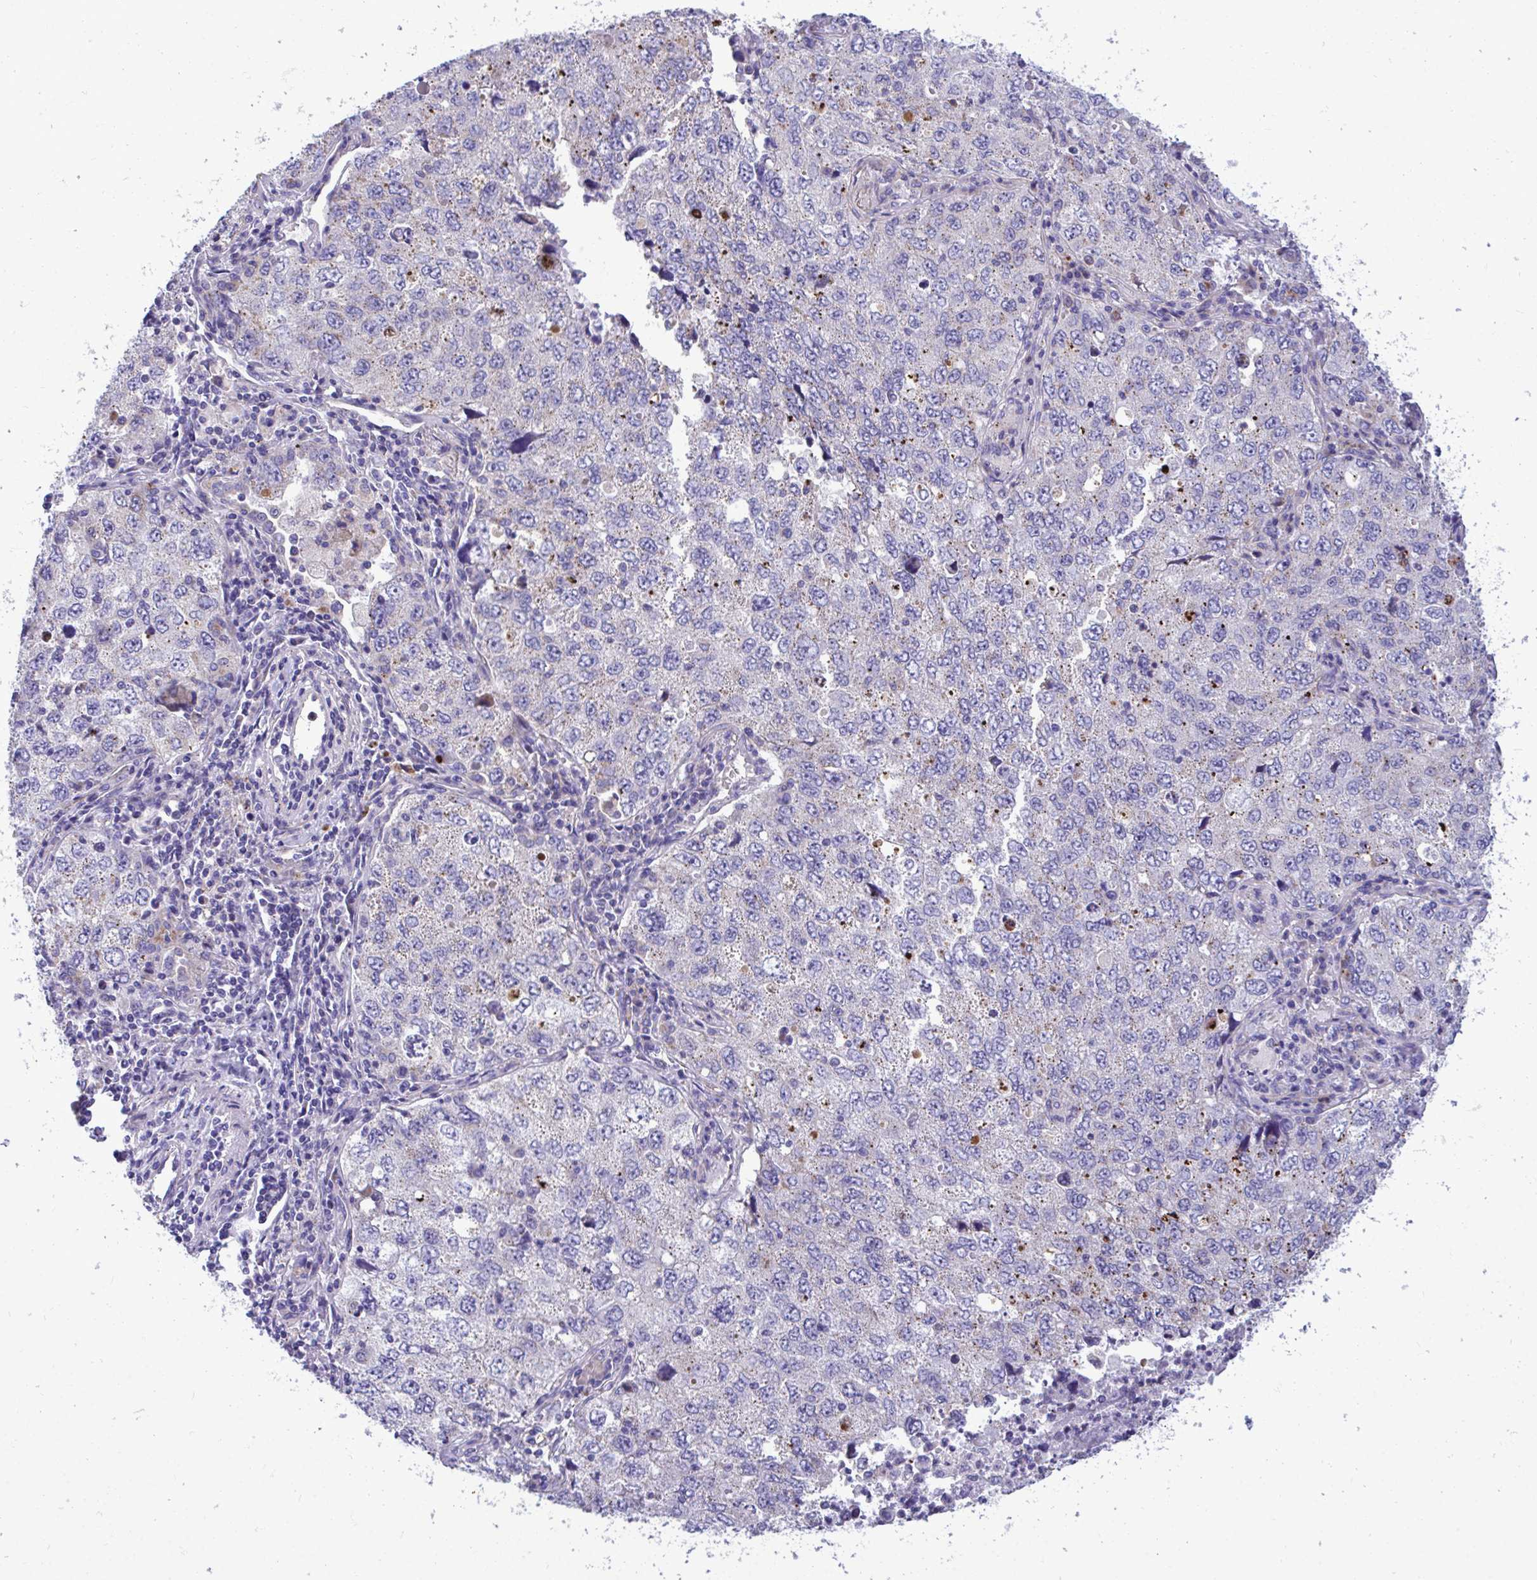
{"staining": {"intensity": "negative", "quantity": "none", "location": "none"}, "tissue": "lung cancer", "cell_type": "Tumor cells", "image_type": "cancer", "snomed": [{"axis": "morphology", "description": "Adenocarcinoma, NOS"}, {"axis": "topography", "description": "Lung"}], "caption": "The image demonstrates no staining of tumor cells in lung cancer (adenocarcinoma).", "gene": "MRPS16", "patient": {"sex": "female", "age": 57}}